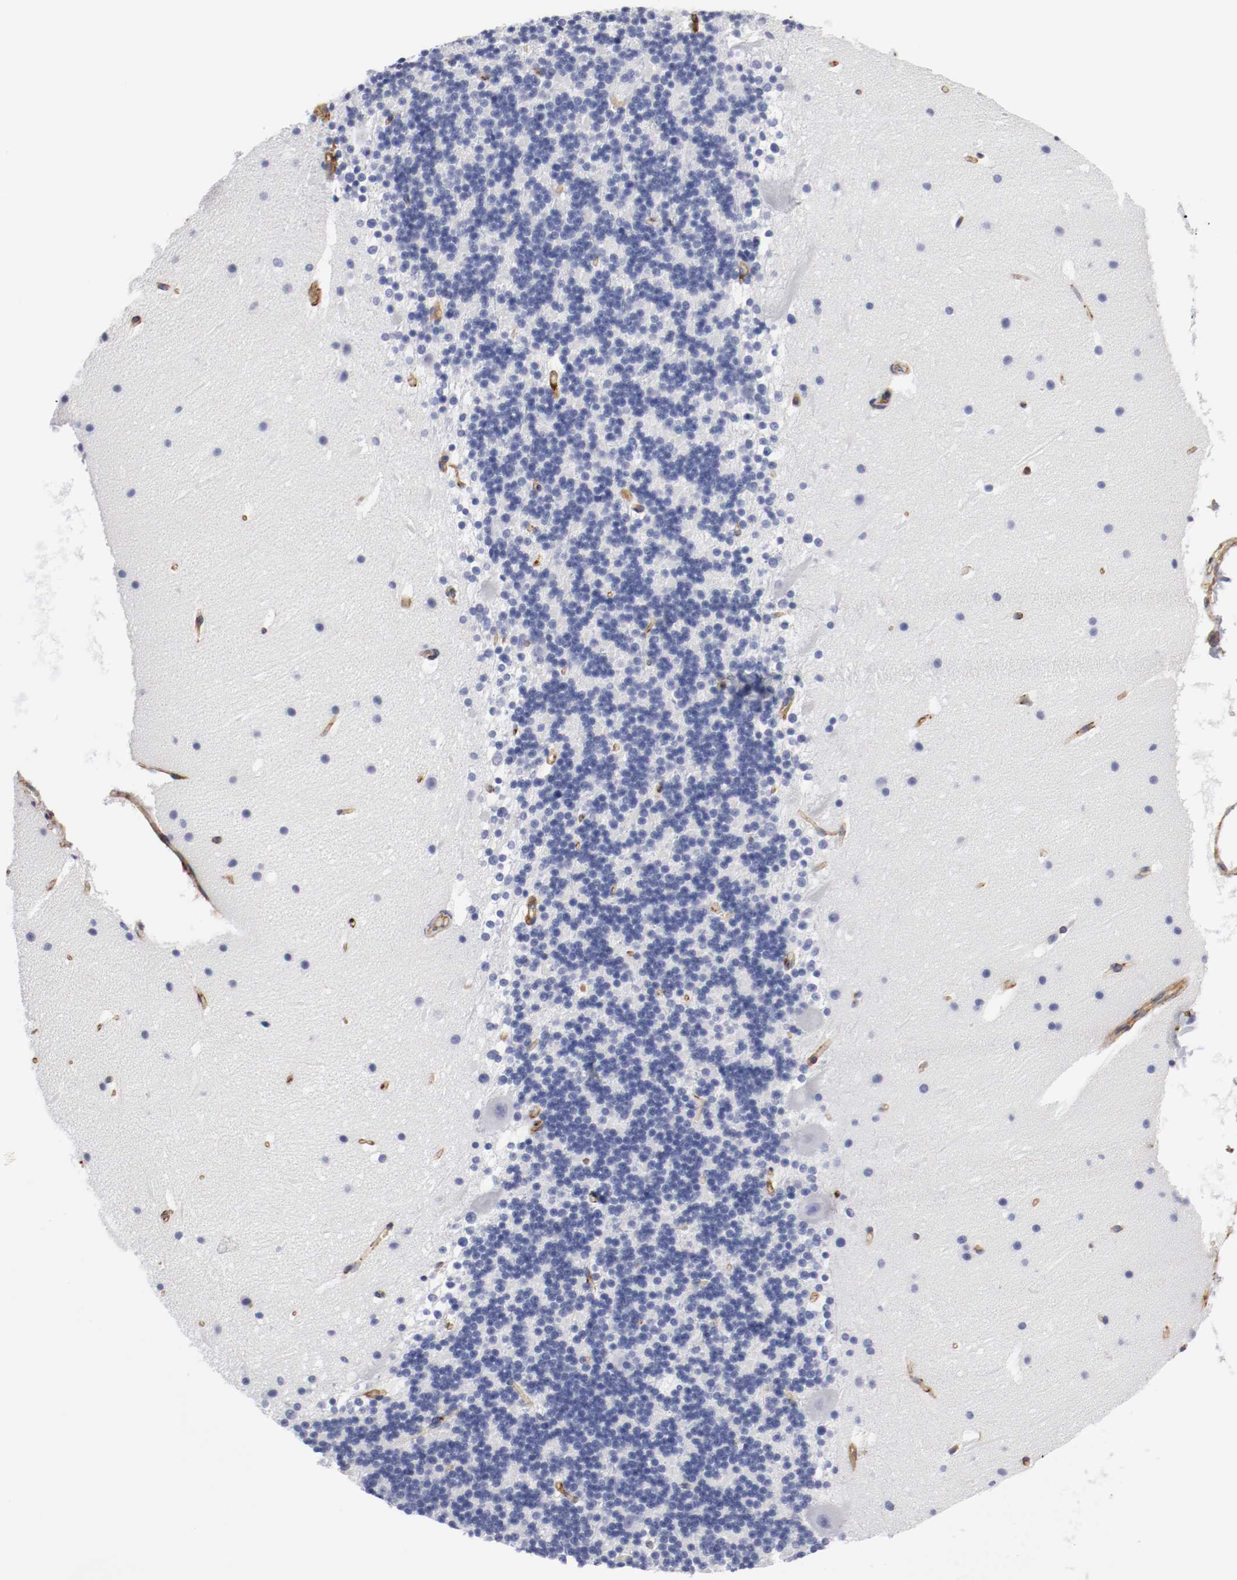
{"staining": {"intensity": "negative", "quantity": "none", "location": "none"}, "tissue": "cerebellum", "cell_type": "Cells in granular layer", "image_type": "normal", "snomed": [{"axis": "morphology", "description": "Normal tissue, NOS"}, {"axis": "topography", "description": "Cerebellum"}], "caption": "Immunohistochemistry image of unremarkable cerebellum: cerebellum stained with DAB (3,3'-diaminobenzidine) exhibits no significant protein expression in cells in granular layer. The staining is performed using DAB (3,3'-diaminobenzidine) brown chromogen with nuclei counter-stained in using hematoxylin.", "gene": "IFITM1", "patient": {"sex": "male", "age": 45}}